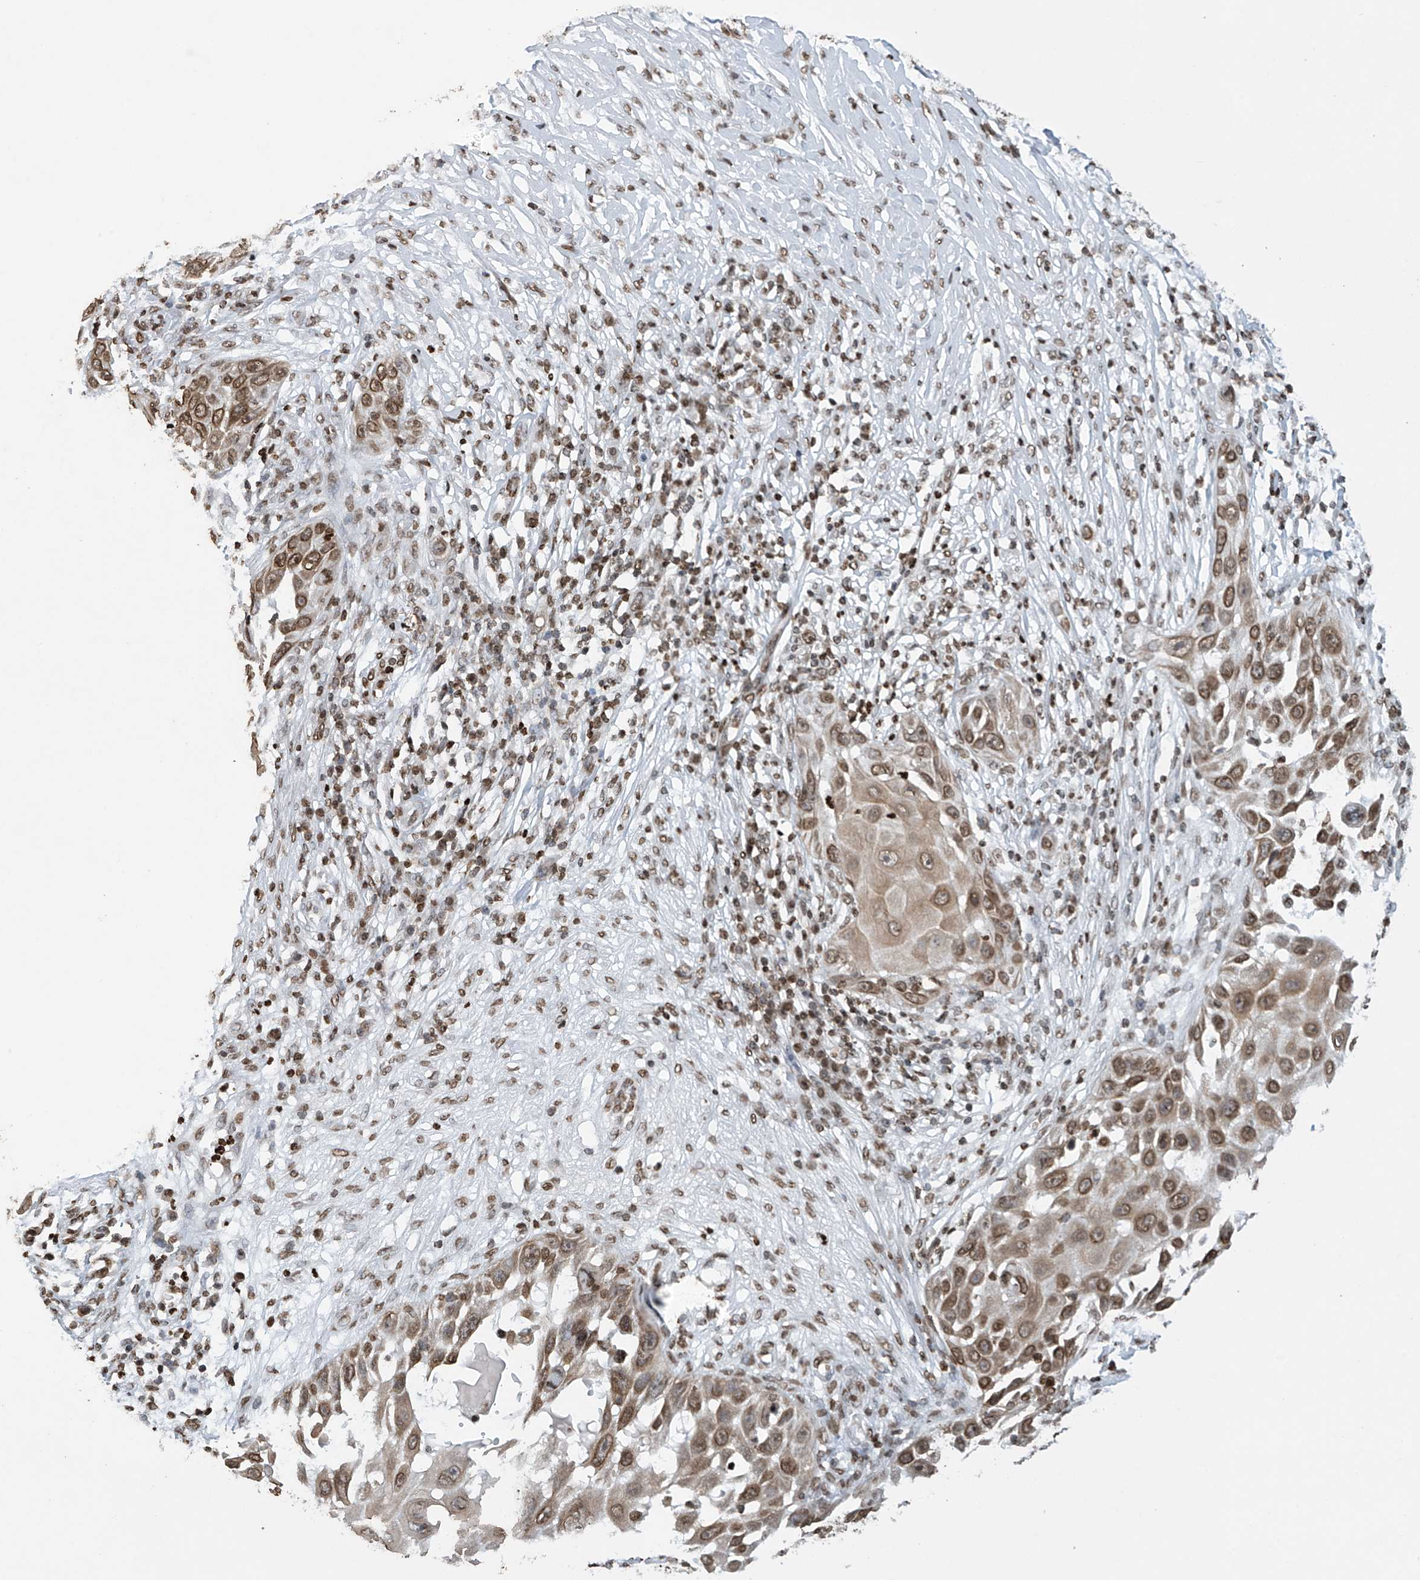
{"staining": {"intensity": "moderate", "quantity": ">75%", "location": "cytoplasmic/membranous,nuclear"}, "tissue": "skin cancer", "cell_type": "Tumor cells", "image_type": "cancer", "snomed": [{"axis": "morphology", "description": "Squamous cell carcinoma, NOS"}, {"axis": "topography", "description": "Skin"}], "caption": "Squamous cell carcinoma (skin) stained with a protein marker exhibits moderate staining in tumor cells.", "gene": "H4C16", "patient": {"sex": "female", "age": 44}}